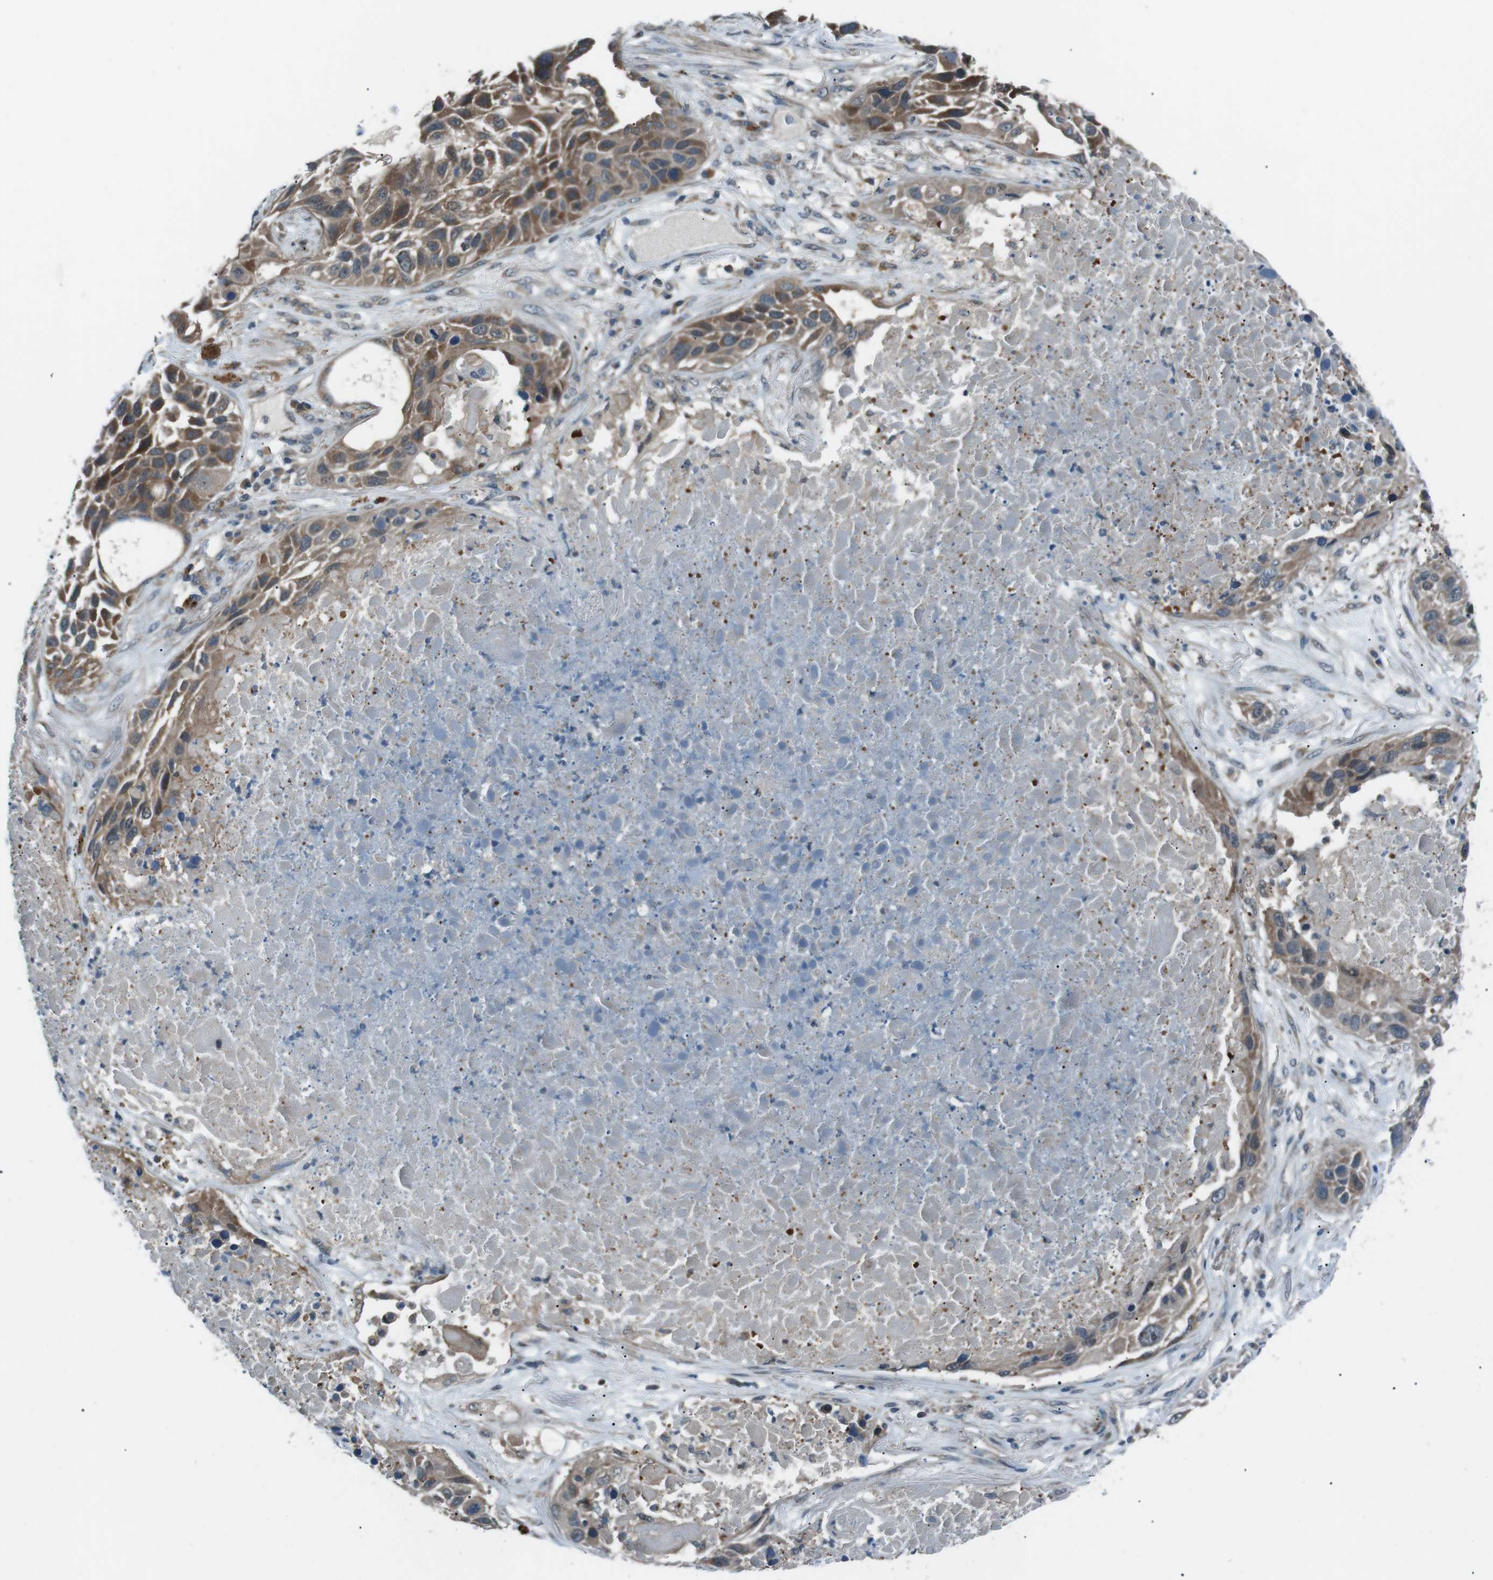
{"staining": {"intensity": "moderate", "quantity": ">75%", "location": "cytoplasmic/membranous"}, "tissue": "lung cancer", "cell_type": "Tumor cells", "image_type": "cancer", "snomed": [{"axis": "morphology", "description": "Squamous cell carcinoma, NOS"}, {"axis": "topography", "description": "Lung"}], "caption": "Protein staining of lung cancer tissue demonstrates moderate cytoplasmic/membranous expression in about >75% of tumor cells.", "gene": "LRIG2", "patient": {"sex": "male", "age": 57}}